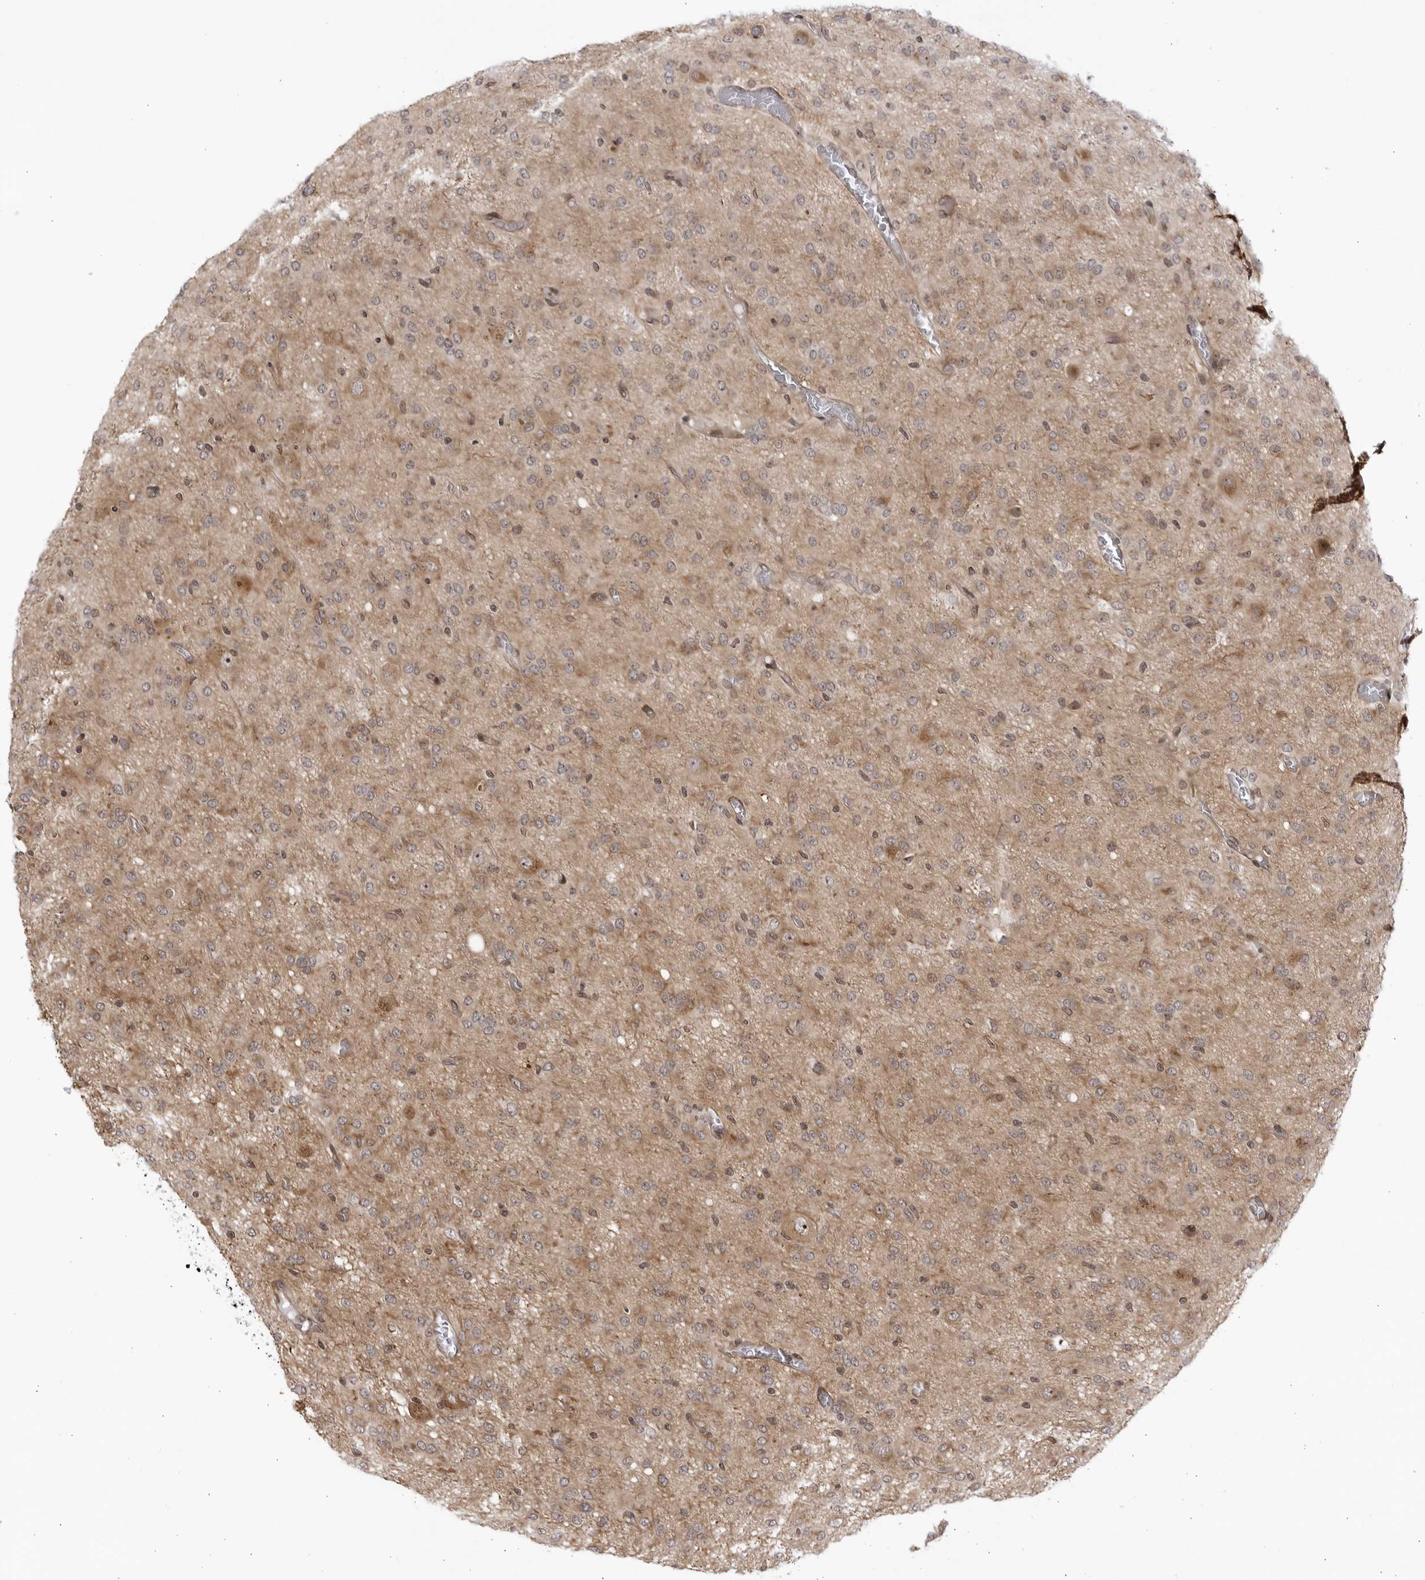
{"staining": {"intensity": "weak", "quantity": "25%-75%", "location": "cytoplasmic/membranous,nuclear"}, "tissue": "glioma", "cell_type": "Tumor cells", "image_type": "cancer", "snomed": [{"axis": "morphology", "description": "Glioma, malignant, High grade"}, {"axis": "topography", "description": "Brain"}], "caption": "Immunohistochemistry (IHC) of glioma shows low levels of weak cytoplasmic/membranous and nuclear expression in about 25%-75% of tumor cells.", "gene": "CNBD1", "patient": {"sex": "female", "age": 59}}